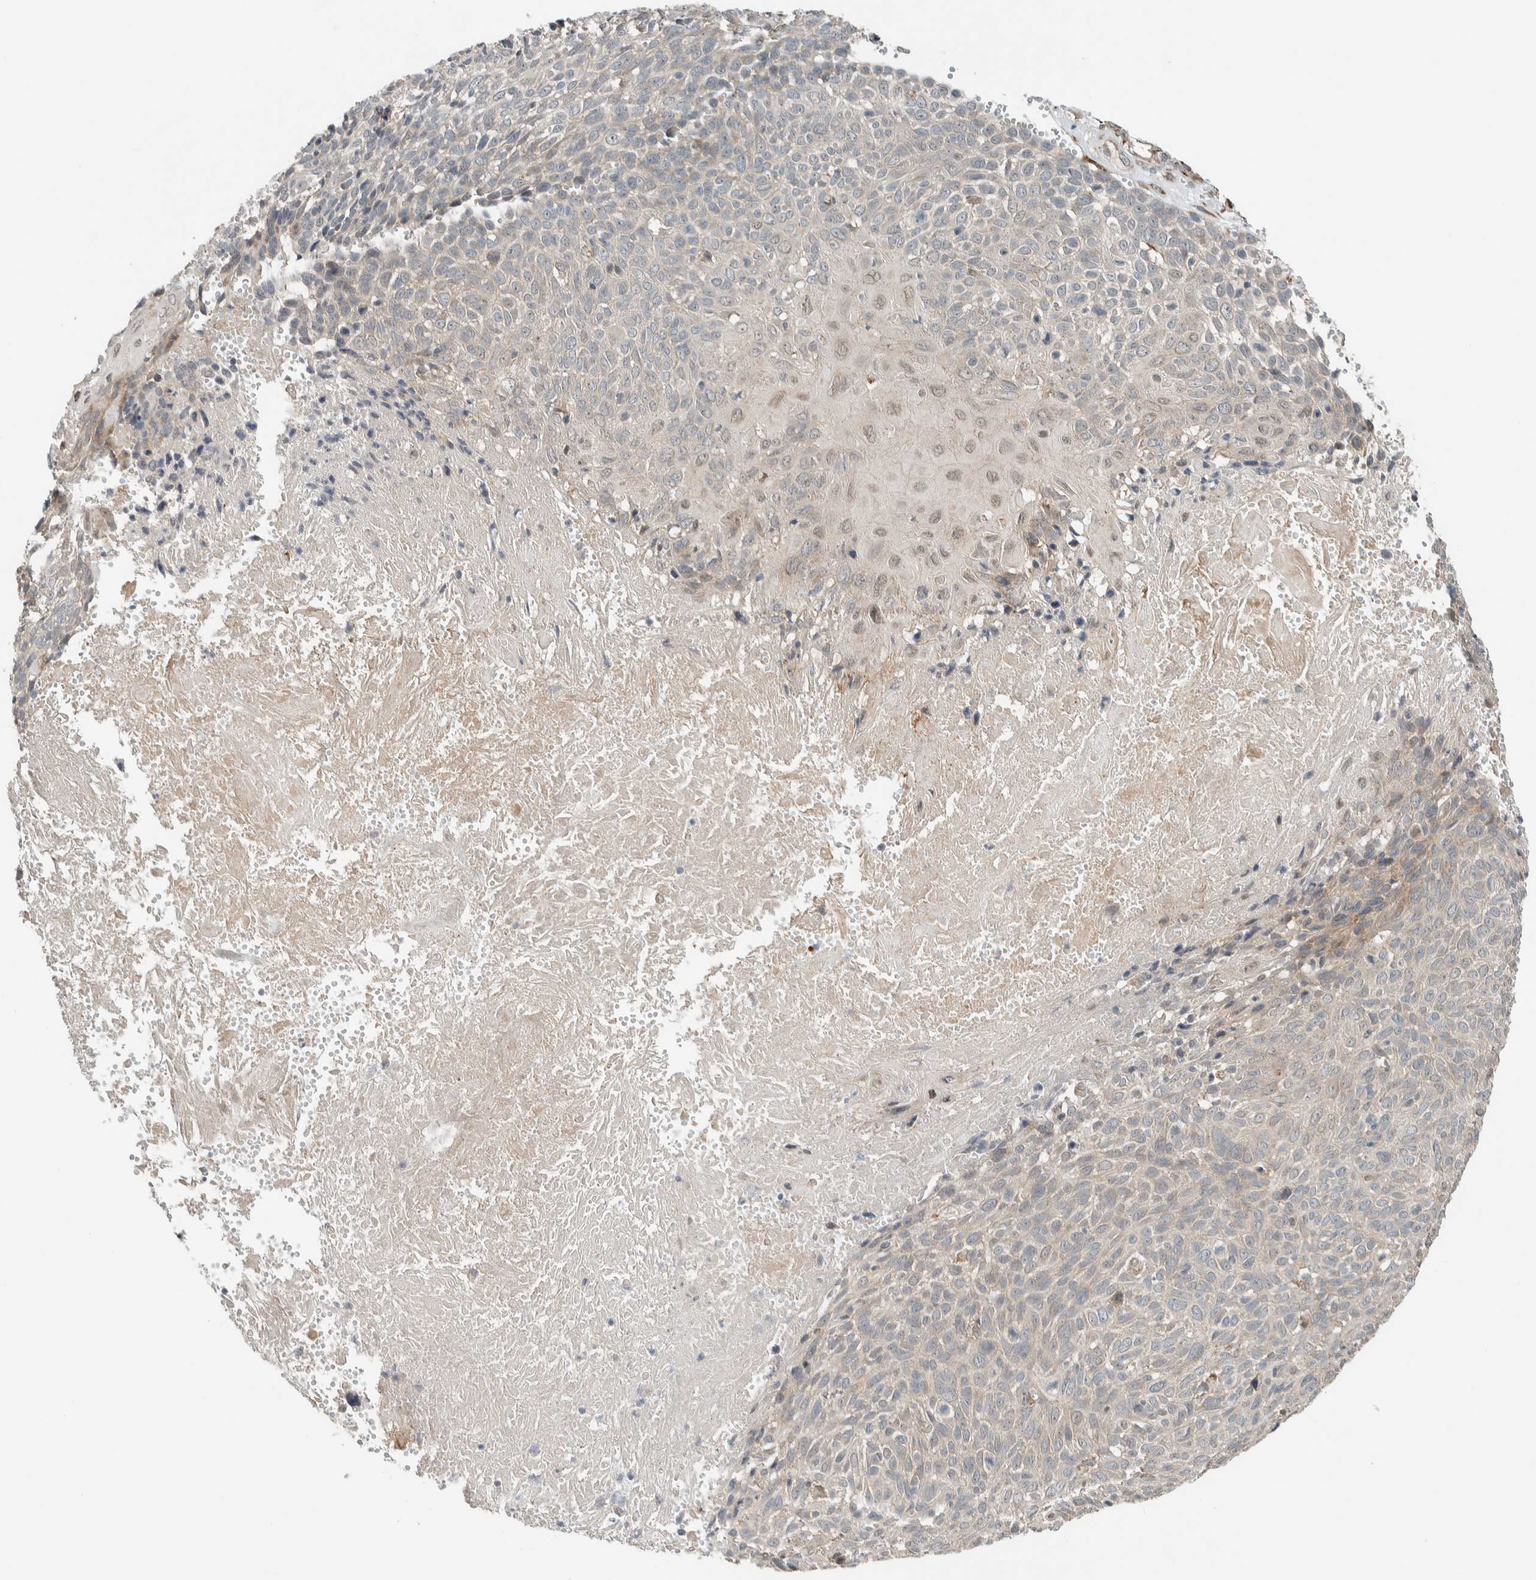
{"staining": {"intensity": "weak", "quantity": "<25%", "location": "cytoplasmic/membranous"}, "tissue": "cervical cancer", "cell_type": "Tumor cells", "image_type": "cancer", "snomed": [{"axis": "morphology", "description": "Squamous cell carcinoma, NOS"}, {"axis": "topography", "description": "Cervix"}], "caption": "IHC image of neoplastic tissue: cervical cancer stained with DAB shows no significant protein expression in tumor cells.", "gene": "CTBP2", "patient": {"sex": "female", "age": 74}}